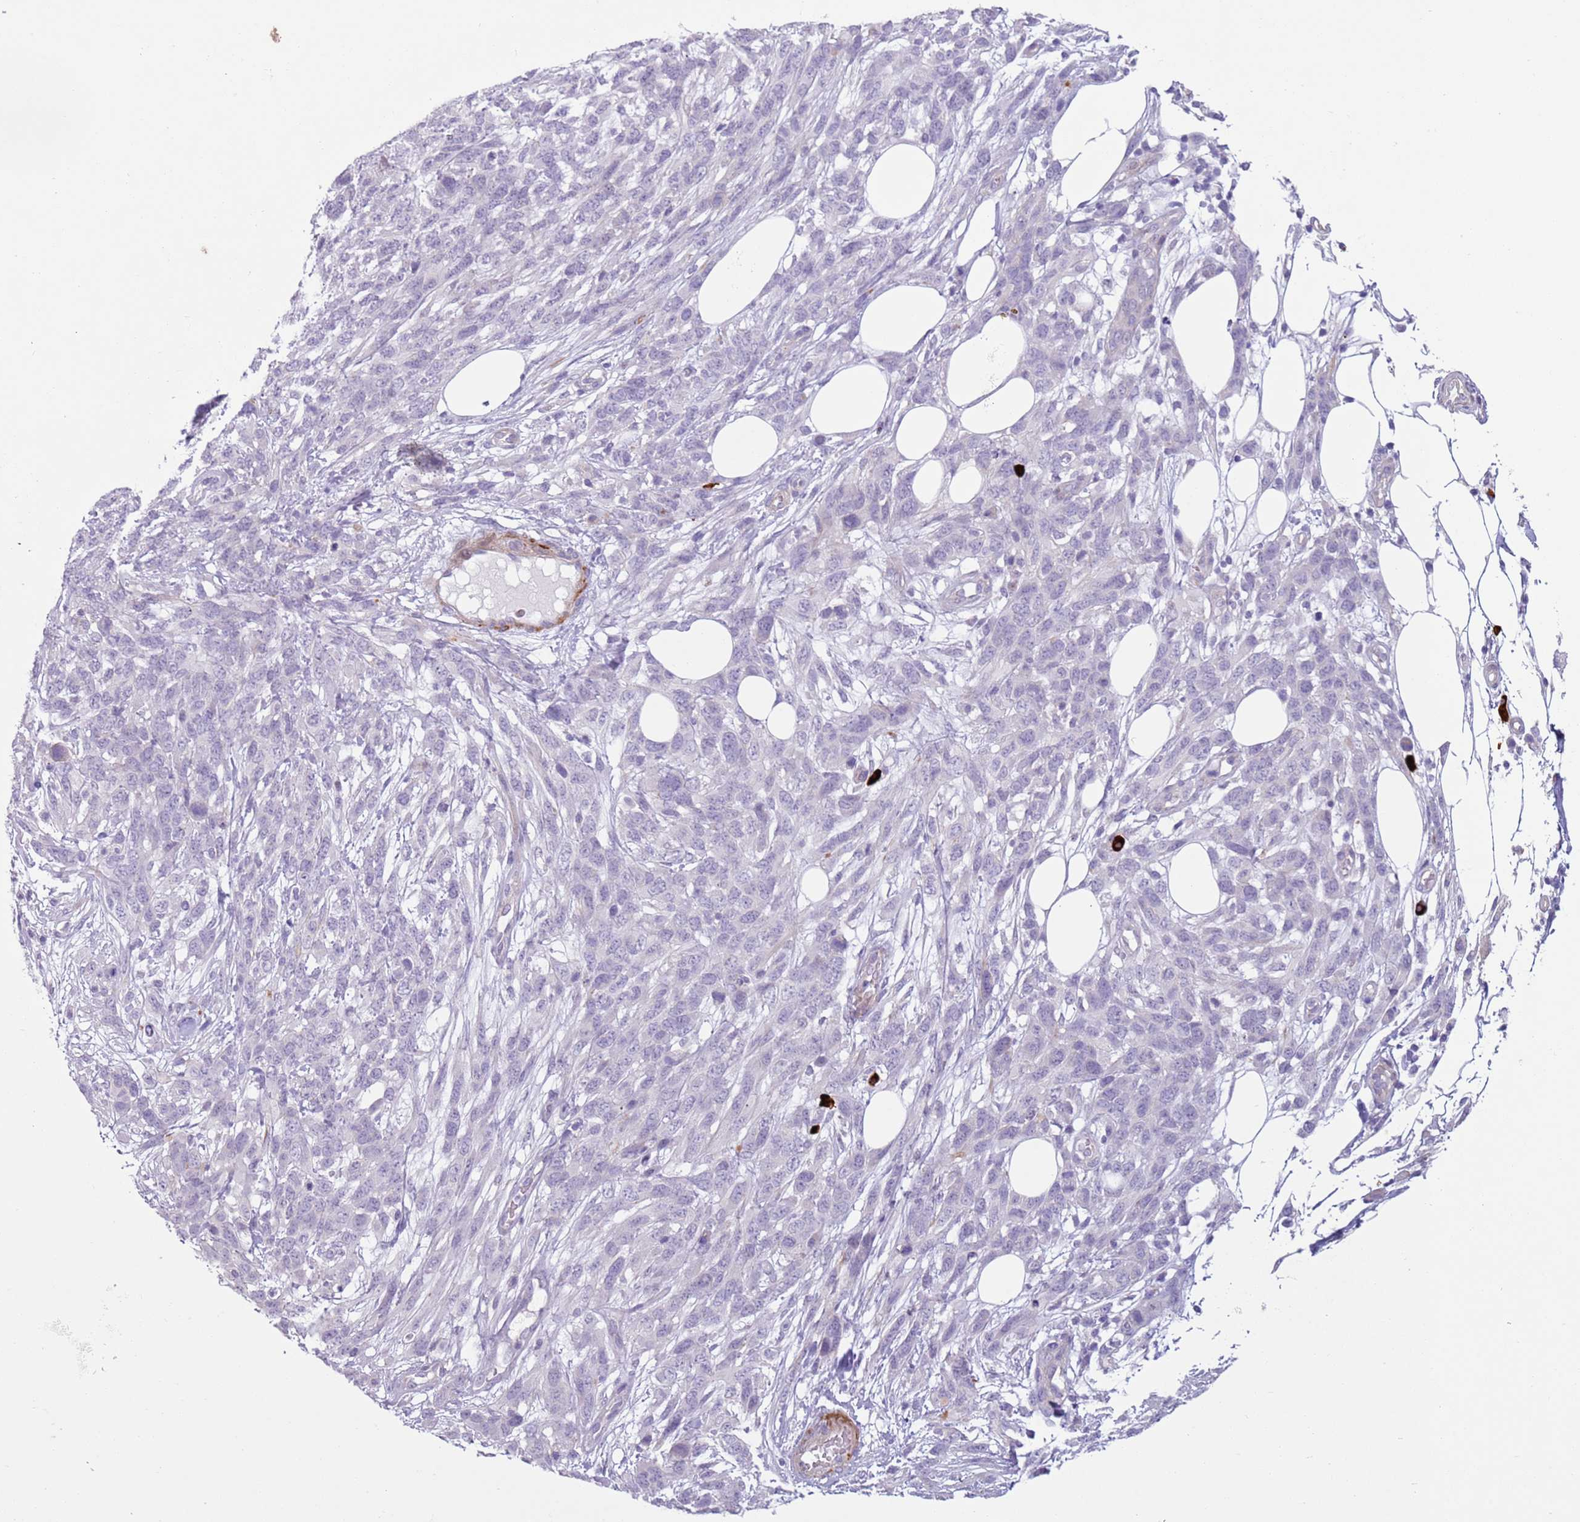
{"staining": {"intensity": "negative", "quantity": "none", "location": "none"}, "tissue": "melanoma", "cell_type": "Tumor cells", "image_type": "cancer", "snomed": [{"axis": "morphology", "description": "Normal morphology"}, {"axis": "morphology", "description": "Malignant melanoma, NOS"}, {"axis": "topography", "description": "Skin"}], "caption": "Melanoma stained for a protein using IHC shows no expression tumor cells.", "gene": "ZNF239", "patient": {"sex": "female", "age": 72}}